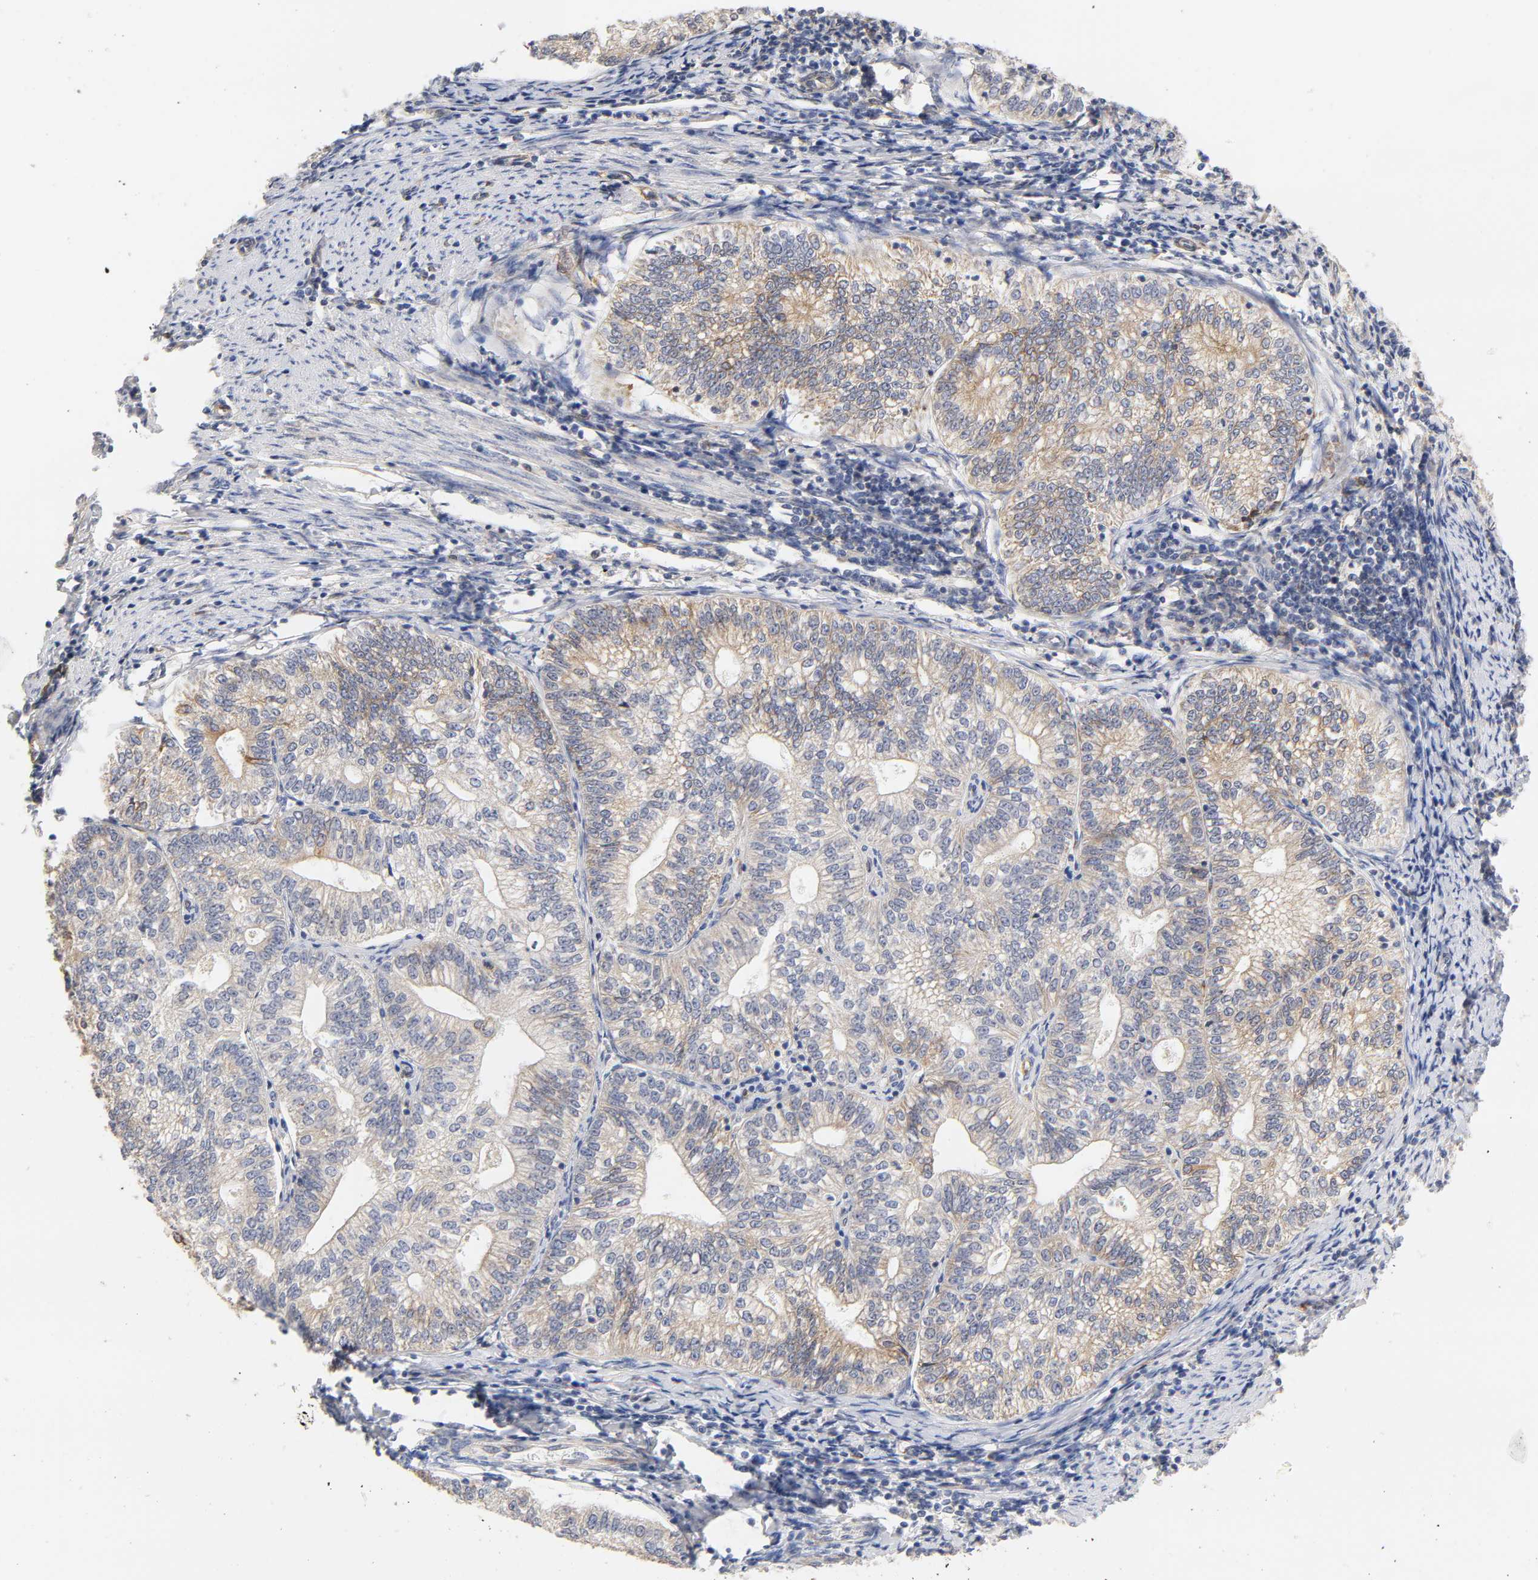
{"staining": {"intensity": "moderate", "quantity": "25%-75%", "location": "cytoplasmic/membranous"}, "tissue": "endometrial cancer", "cell_type": "Tumor cells", "image_type": "cancer", "snomed": [{"axis": "morphology", "description": "Adenocarcinoma, NOS"}, {"axis": "topography", "description": "Endometrium"}], "caption": "Endometrial adenocarcinoma was stained to show a protein in brown. There is medium levels of moderate cytoplasmic/membranous positivity in approximately 25%-75% of tumor cells.", "gene": "POR", "patient": {"sex": "female", "age": 69}}